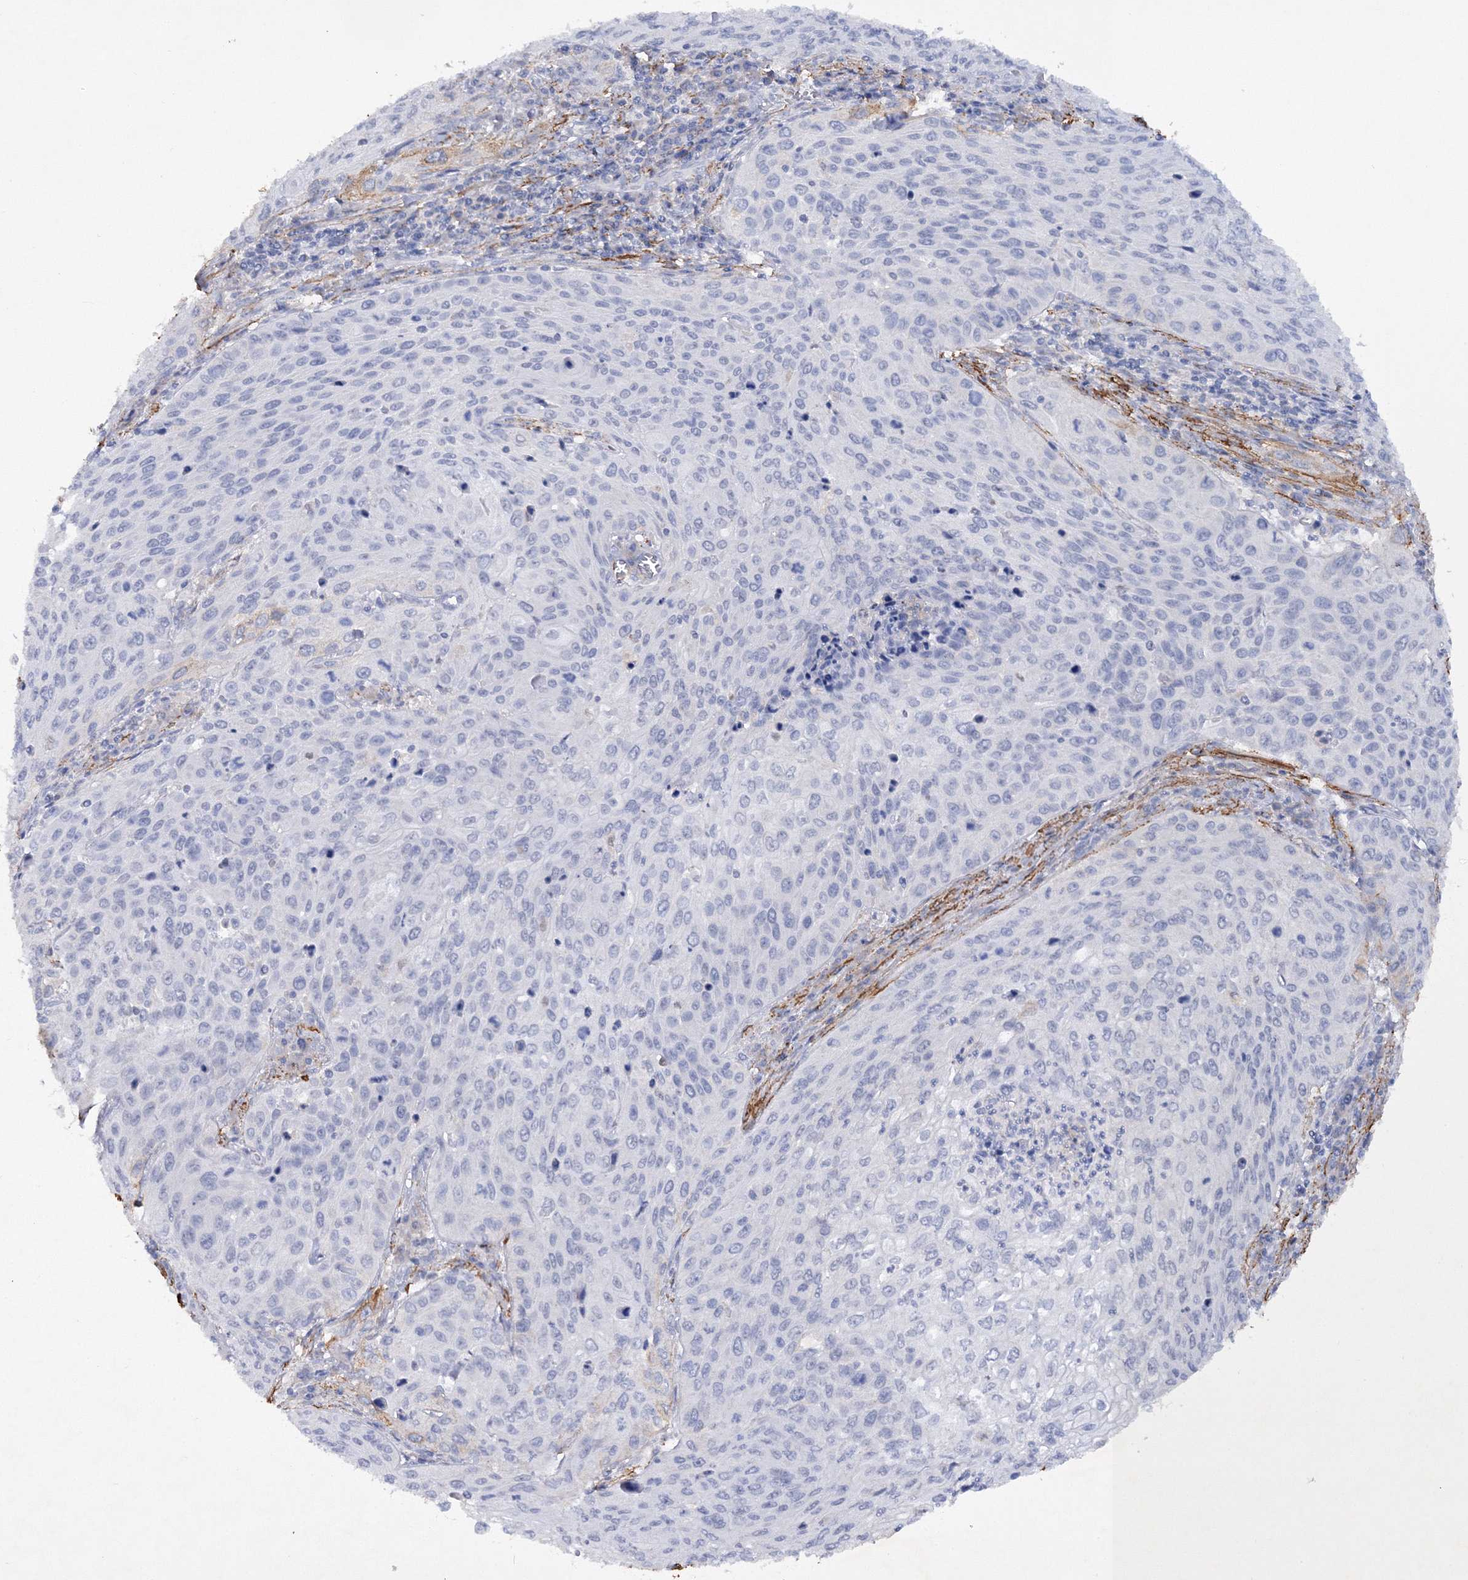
{"staining": {"intensity": "negative", "quantity": "none", "location": "none"}, "tissue": "cervical cancer", "cell_type": "Tumor cells", "image_type": "cancer", "snomed": [{"axis": "morphology", "description": "Squamous cell carcinoma, NOS"}, {"axis": "topography", "description": "Cervix"}], "caption": "This is an IHC image of squamous cell carcinoma (cervical). There is no staining in tumor cells.", "gene": "RTN2", "patient": {"sex": "female", "age": 32}}